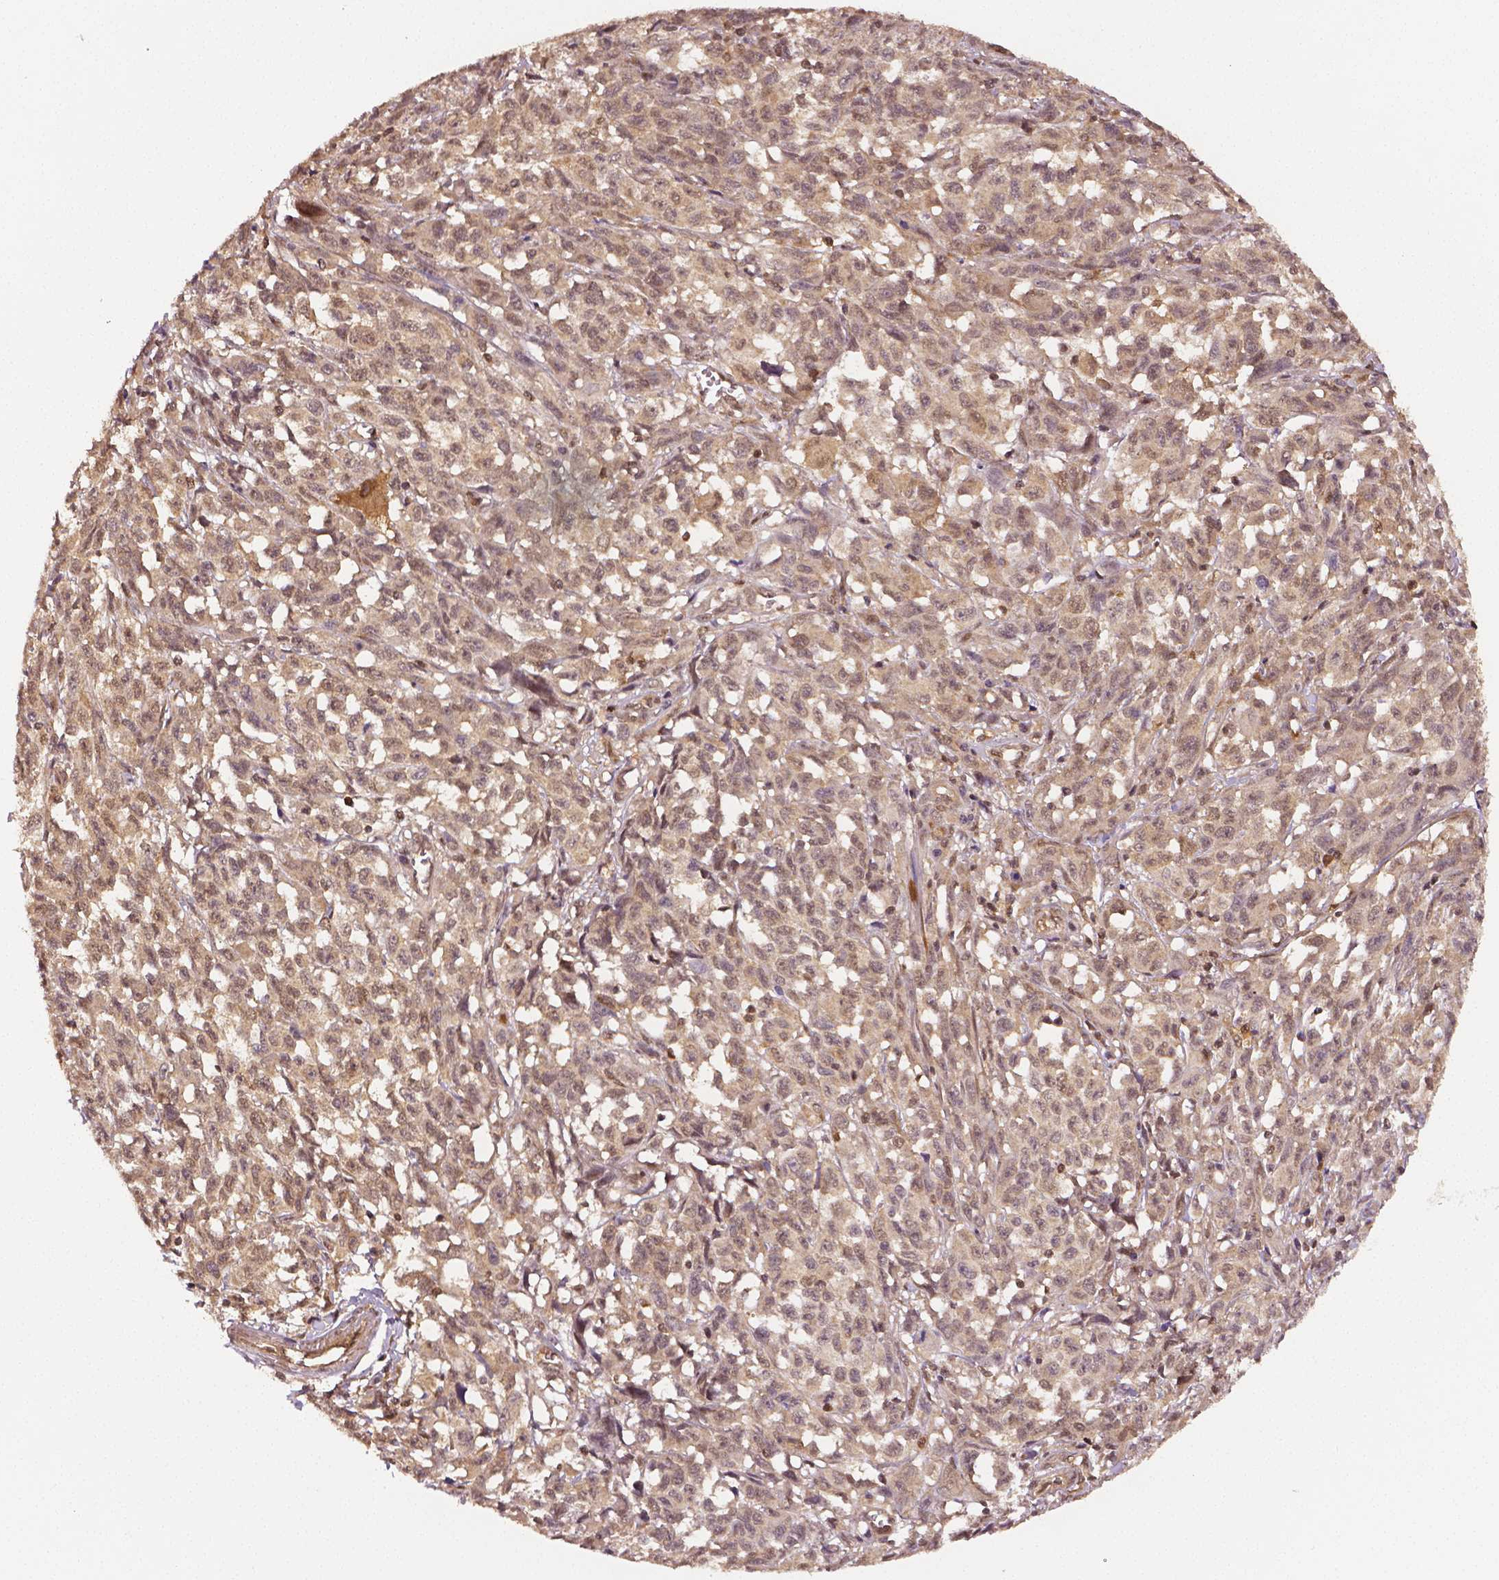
{"staining": {"intensity": "weak", "quantity": ">75%", "location": "cytoplasmic/membranous,nuclear"}, "tissue": "melanoma", "cell_type": "Tumor cells", "image_type": "cancer", "snomed": [{"axis": "morphology", "description": "Malignant melanoma, NOS"}, {"axis": "topography", "description": "Vulva, labia, clitoris and Bartholin´s gland, NO"}], "caption": "Immunohistochemical staining of human malignant melanoma shows low levels of weak cytoplasmic/membranous and nuclear protein positivity in about >75% of tumor cells. (brown staining indicates protein expression, while blue staining denotes nuclei).", "gene": "STAT3", "patient": {"sex": "female", "age": 75}}